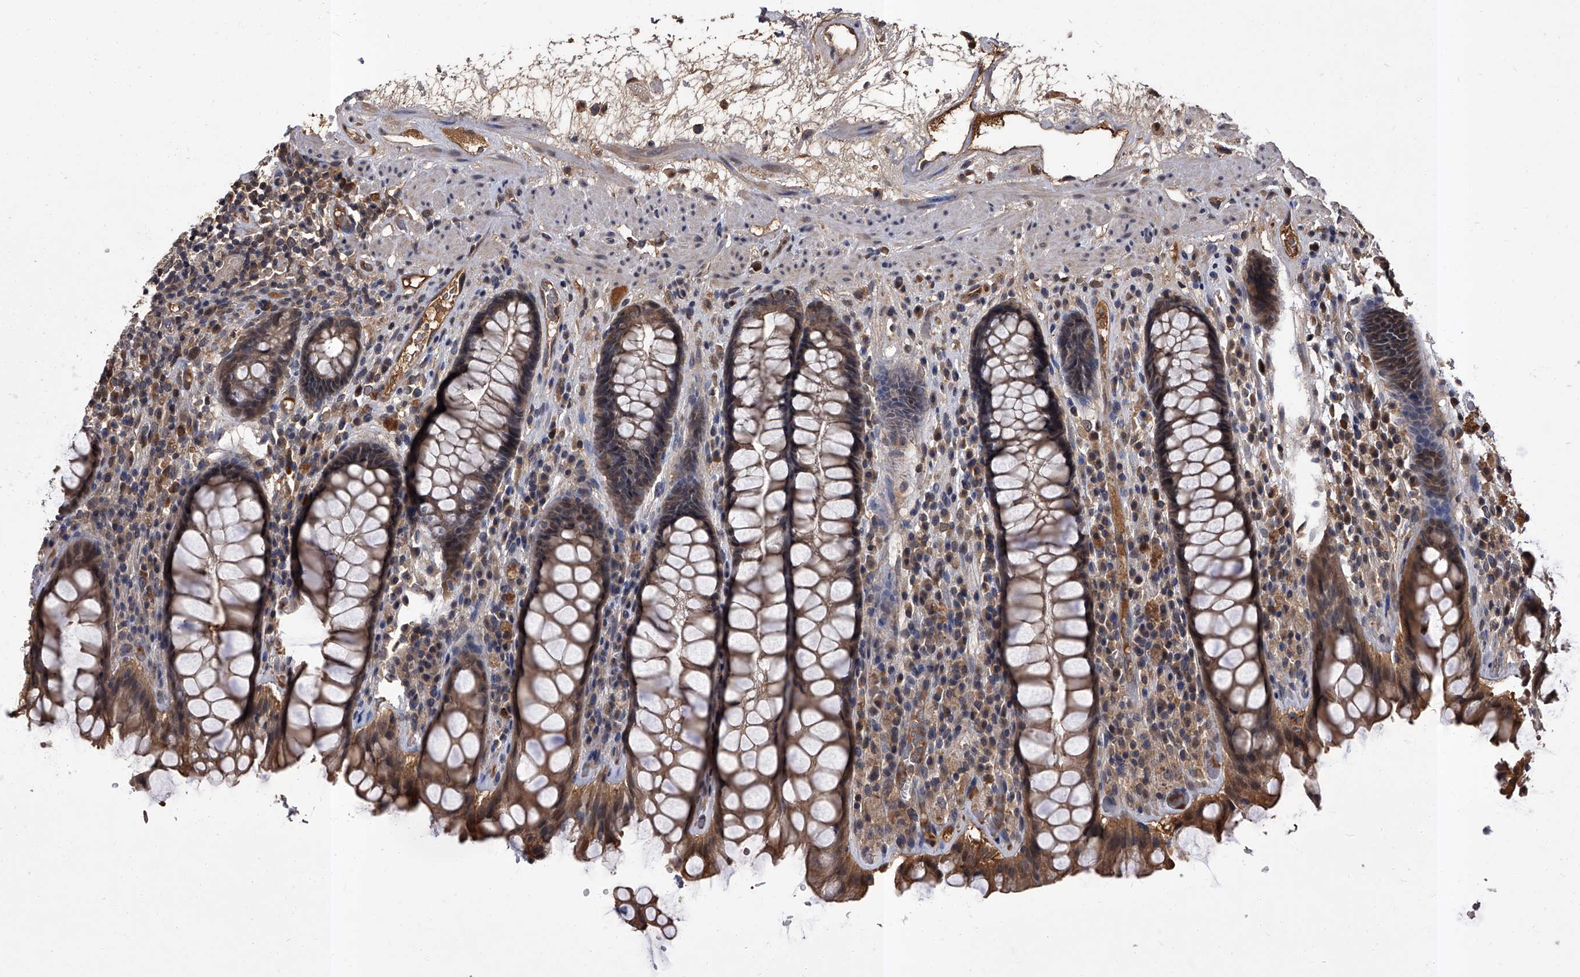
{"staining": {"intensity": "moderate", "quantity": ">75%", "location": "cytoplasmic/membranous,nuclear"}, "tissue": "rectum", "cell_type": "Glandular cells", "image_type": "normal", "snomed": [{"axis": "morphology", "description": "Normal tissue, NOS"}, {"axis": "topography", "description": "Rectum"}], "caption": "Moderate cytoplasmic/membranous,nuclear protein staining is appreciated in approximately >75% of glandular cells in rectum.", "gene": "SLC18B1", "patient": {"sex": "male", "age": 64}}